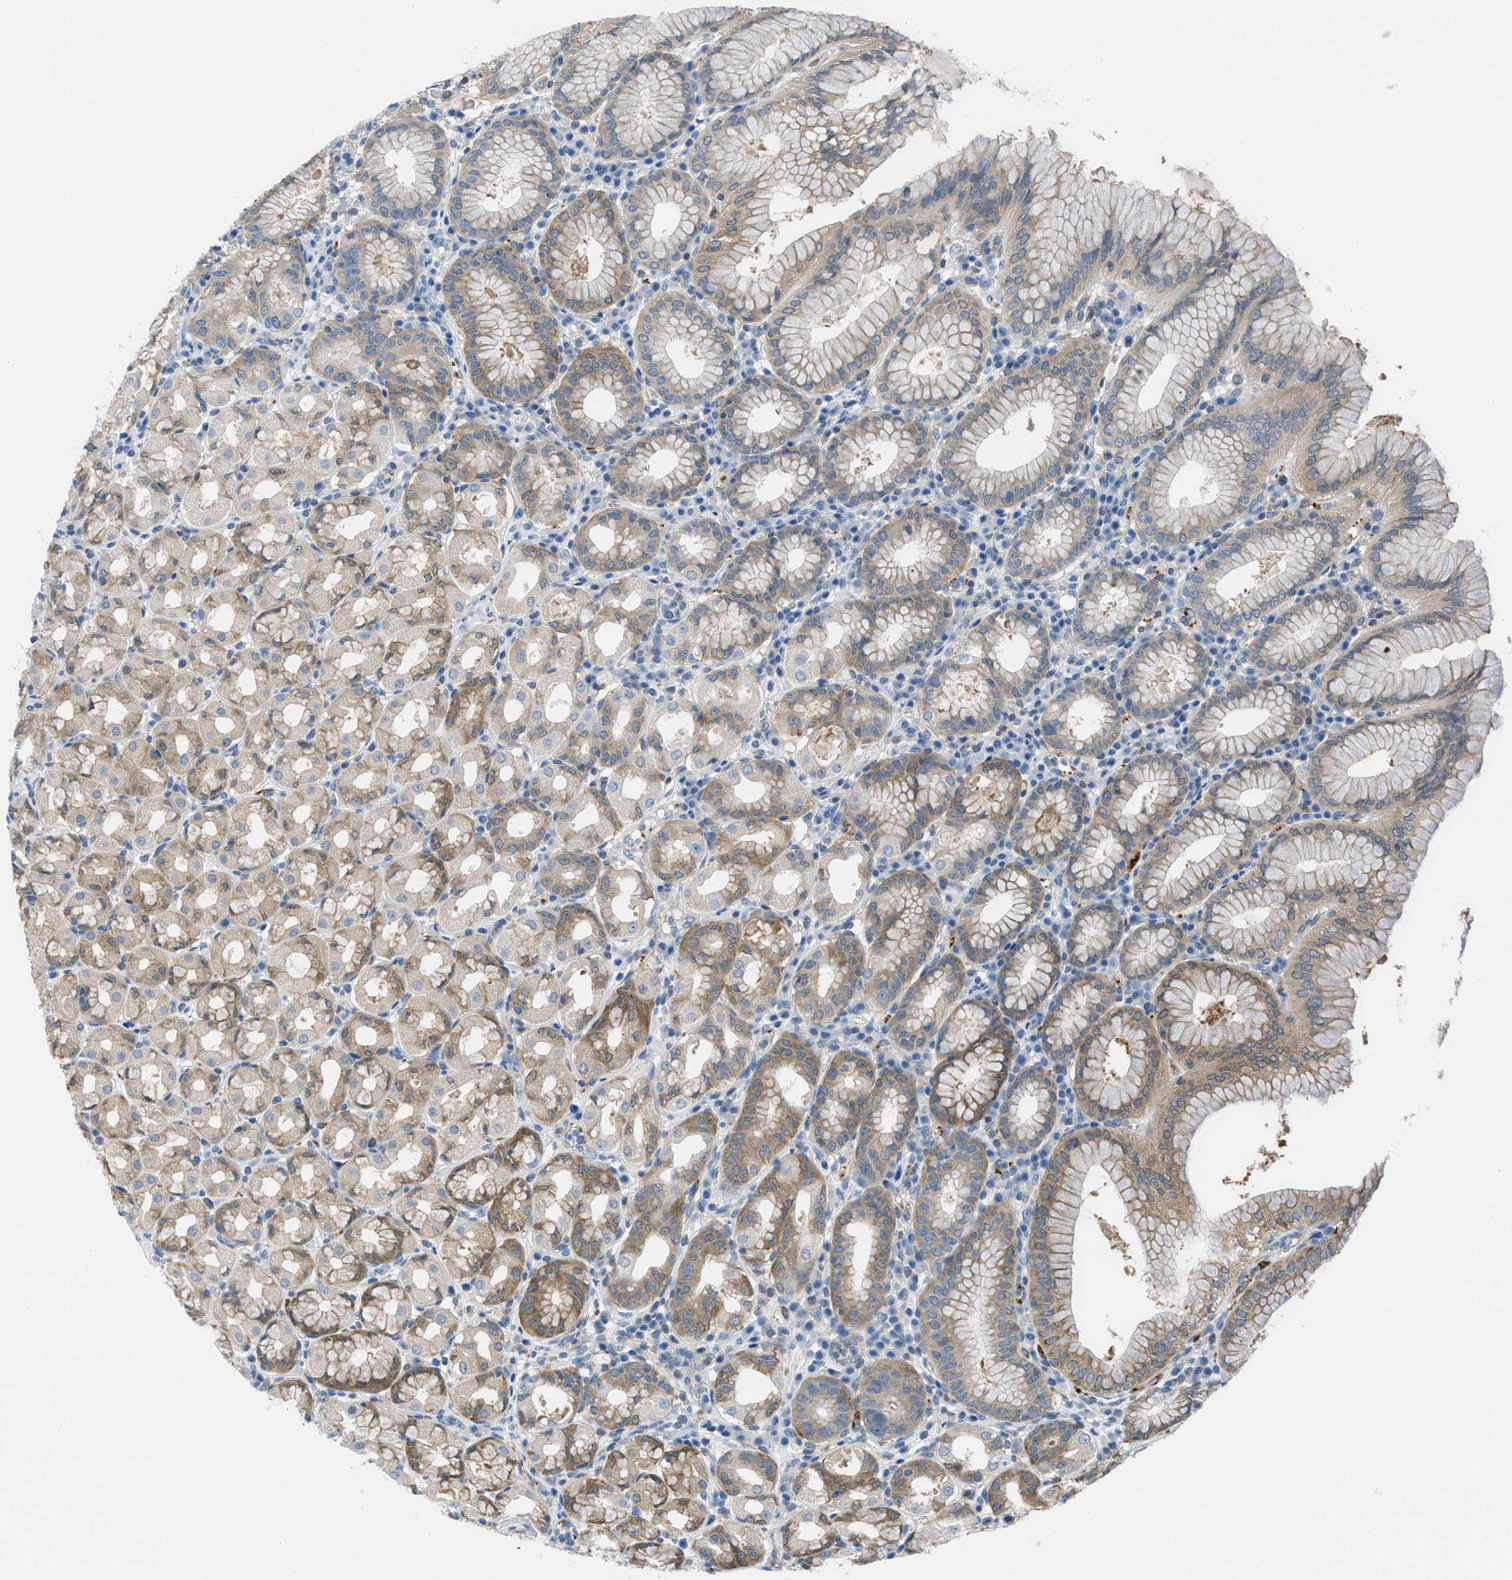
{"staining": {"intensity": "moderate", "quantity": ">75%", "location": "cytoplasmic/membranous"}, "tissue": "stomach", "cell_type": "Glandular cells", "image_type": "normal", "snomed": [{"axis": "morphology", "description": "Normal tissue, NOS"}, {"axis": "topography", "description": "Stomach"}, {"axis": "topography", "description": "Stomach, lower"}], "caption": "The immunohistochemical stain highlights moderate cytoplasmic/membranous expression in glandular cells of benign stomach.", "gene": "MAPRE2", "patient": {"sex": "female", "age": 56}}